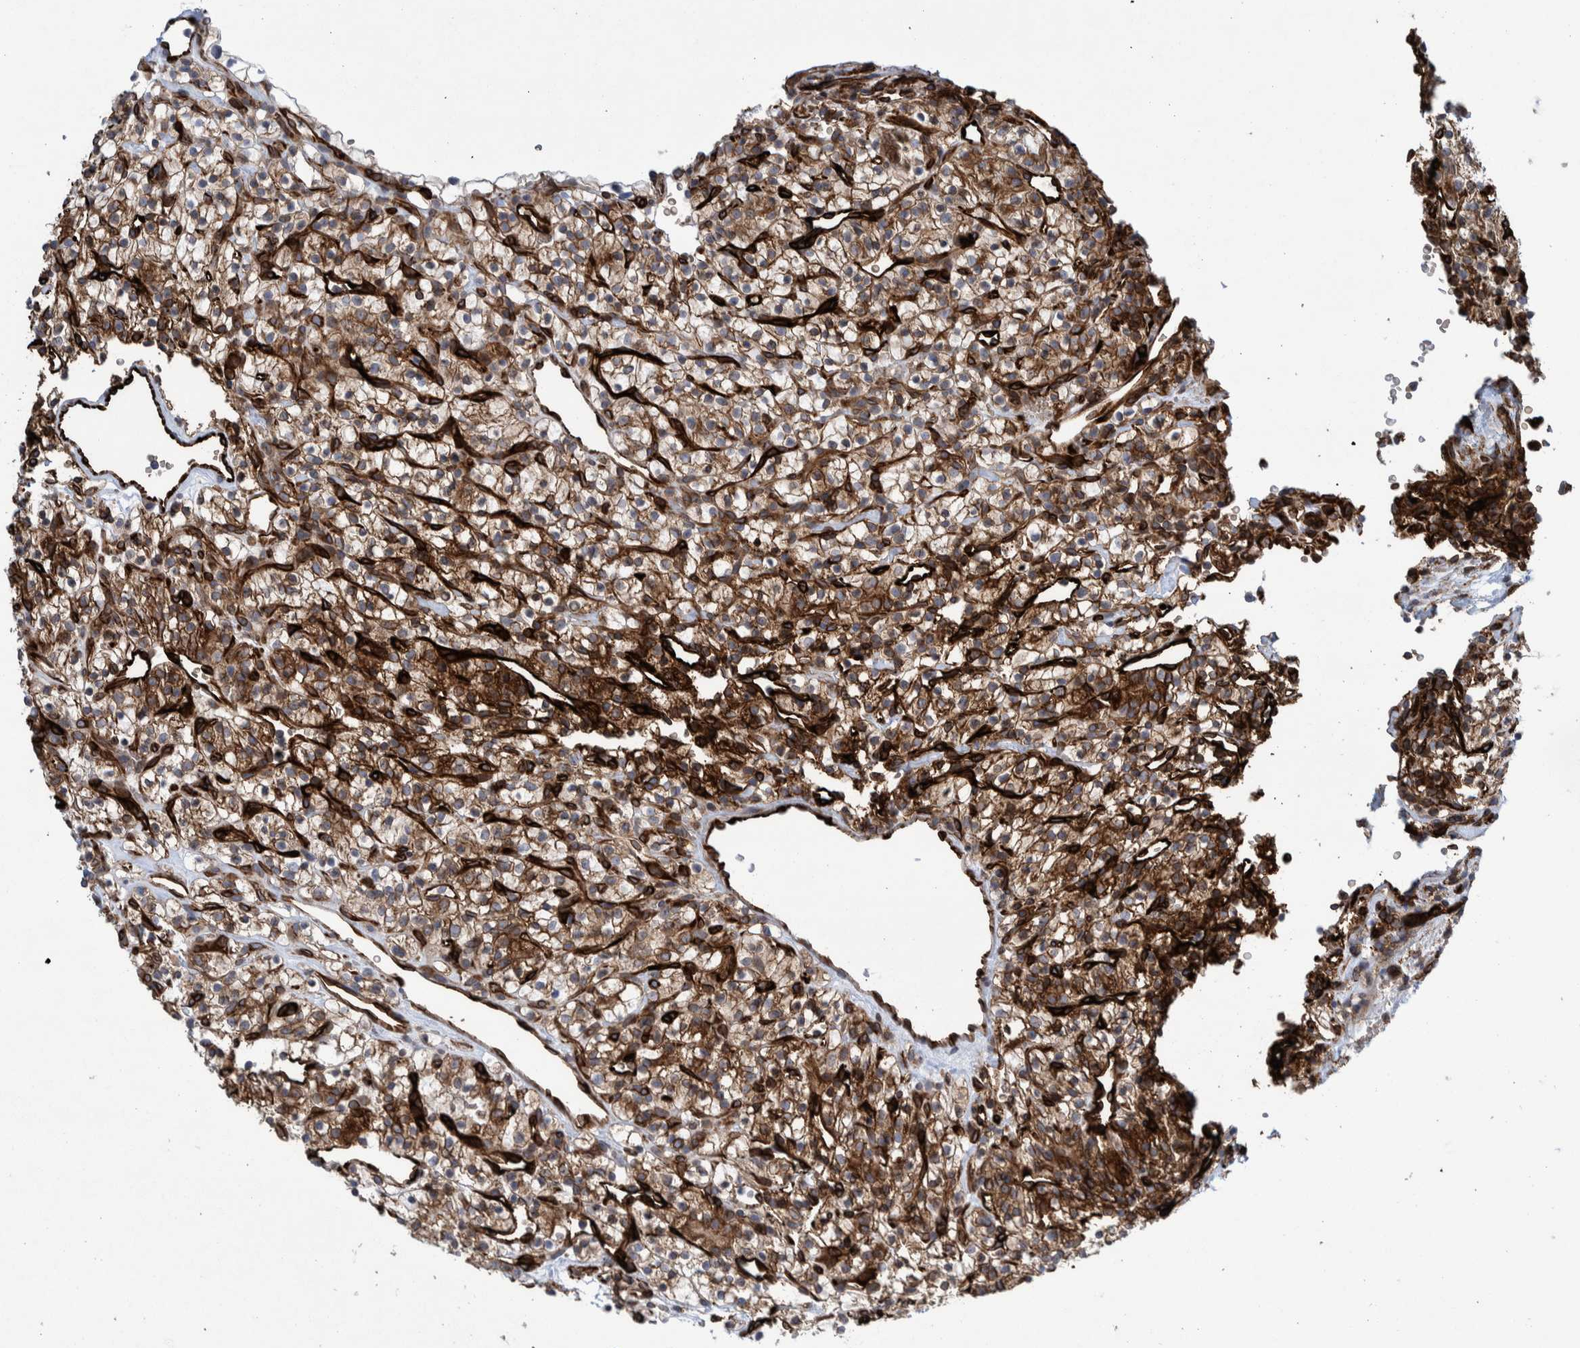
{"staining": {"intensity": "moderate", "quantity": ">75%", "location": "cytoplasmic/membranous"}, "tissue": "renal cancer", "cell_type": "Tumor cells", "image_type": "cancer", "snomed": [{"axis": "morphology", "description": "Adenocarcinoma, NOS"}, {"axis": "topography", "description": "Kidney"}], "caption": "A brown stain labels moderate cytoplasmic/membranous expression of a protein in renal cancer tumor cells.", "gene": "THEM6", "patient": {"sex": "female", "age": 57}}